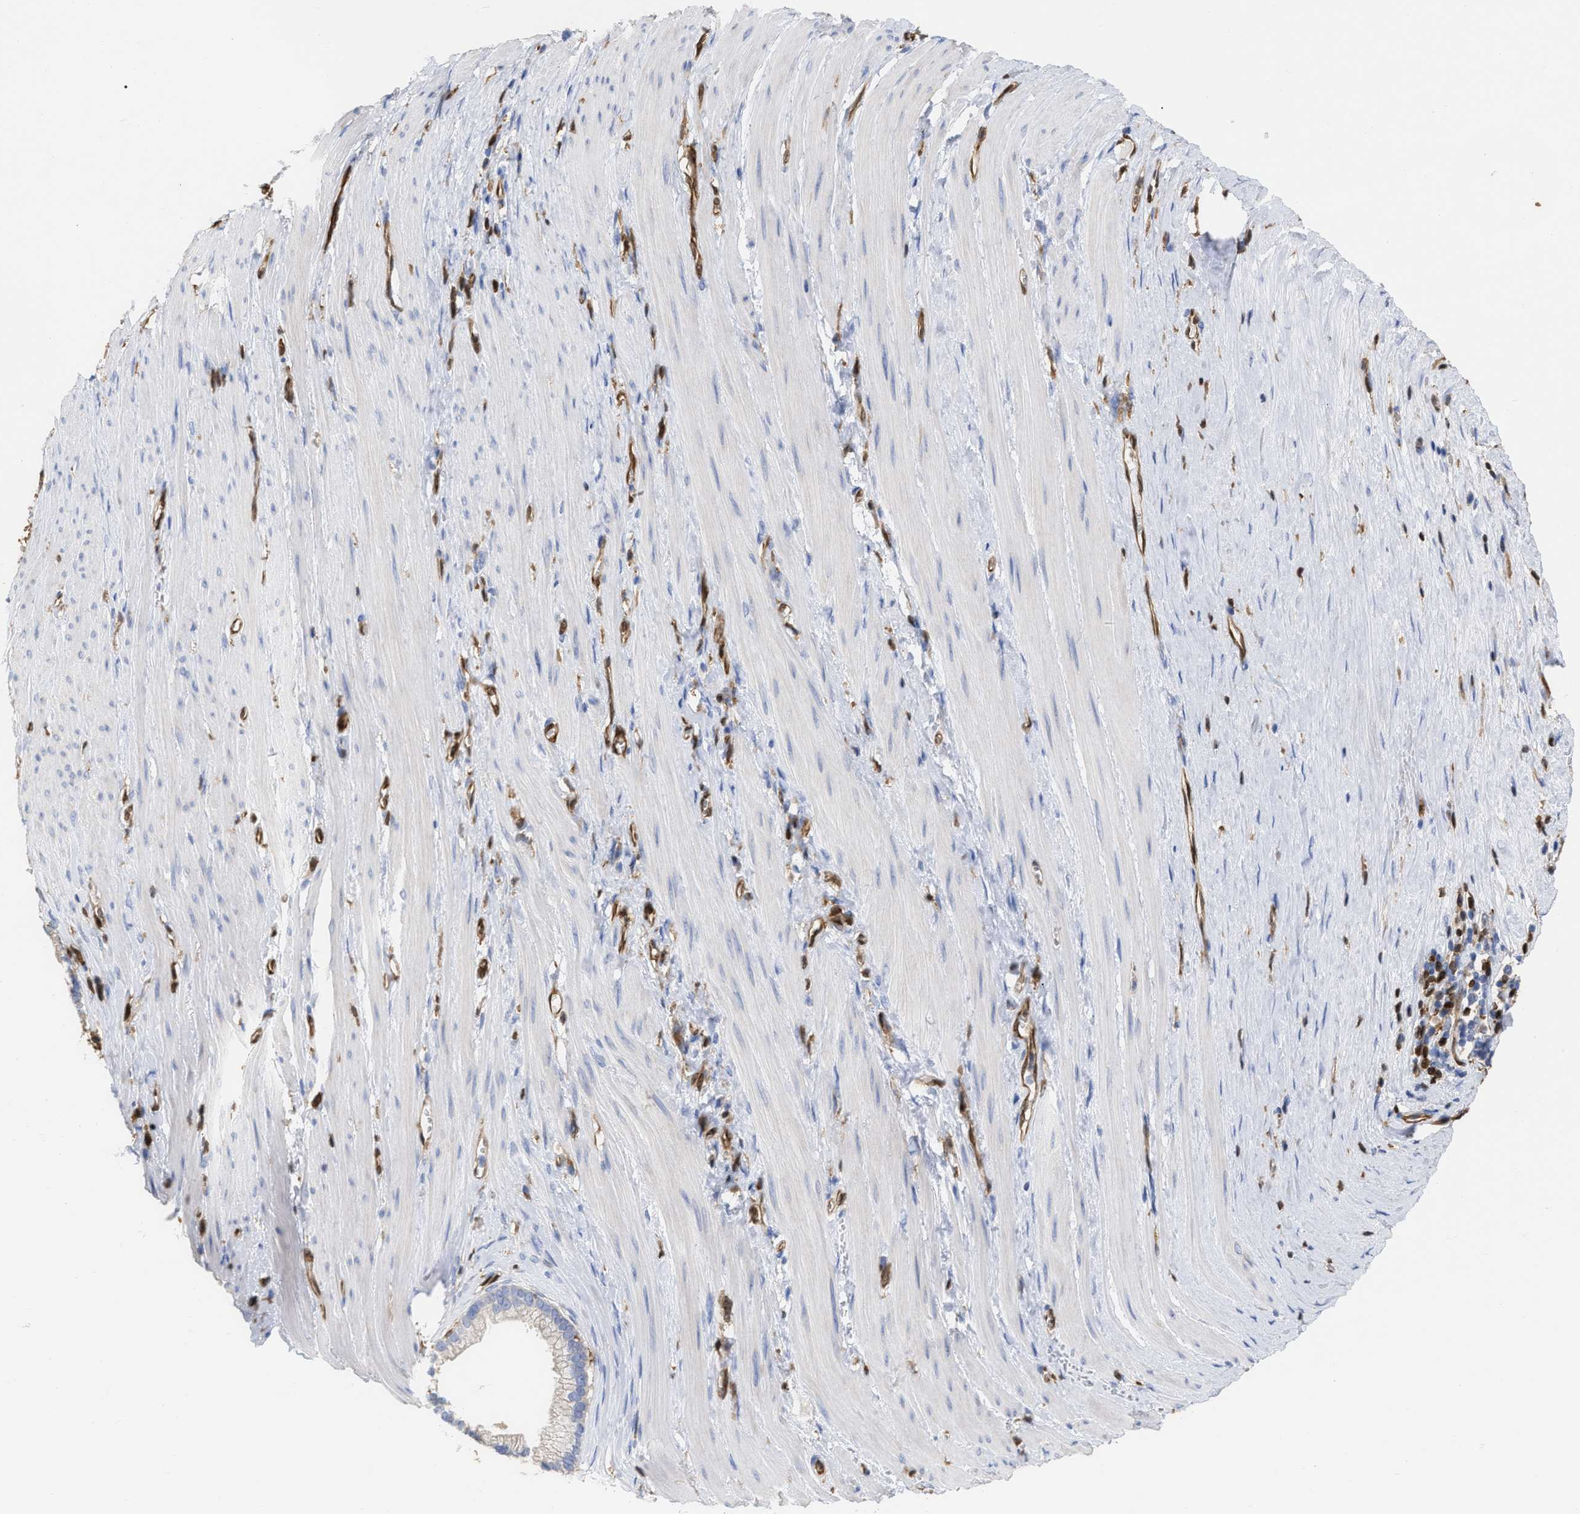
{"staining": {"intensity": "negative", "quantity": "none", "location": "none"}, "tissue": "pancreatic cancer", "cell_type": "Tumor cells", "image_type": "cancer", "snomed": [{"axis": "morphology", "description": "Adenocarcinoma, NOS"}, {"axis": "topography", "description": "Pancreas"}], "caption": "The image shows no significant staining in tumor cells of pancreatic adenocarcinoma.", "gene": "GIMAP4", "patient": {"sex": "male", "age": 69}}